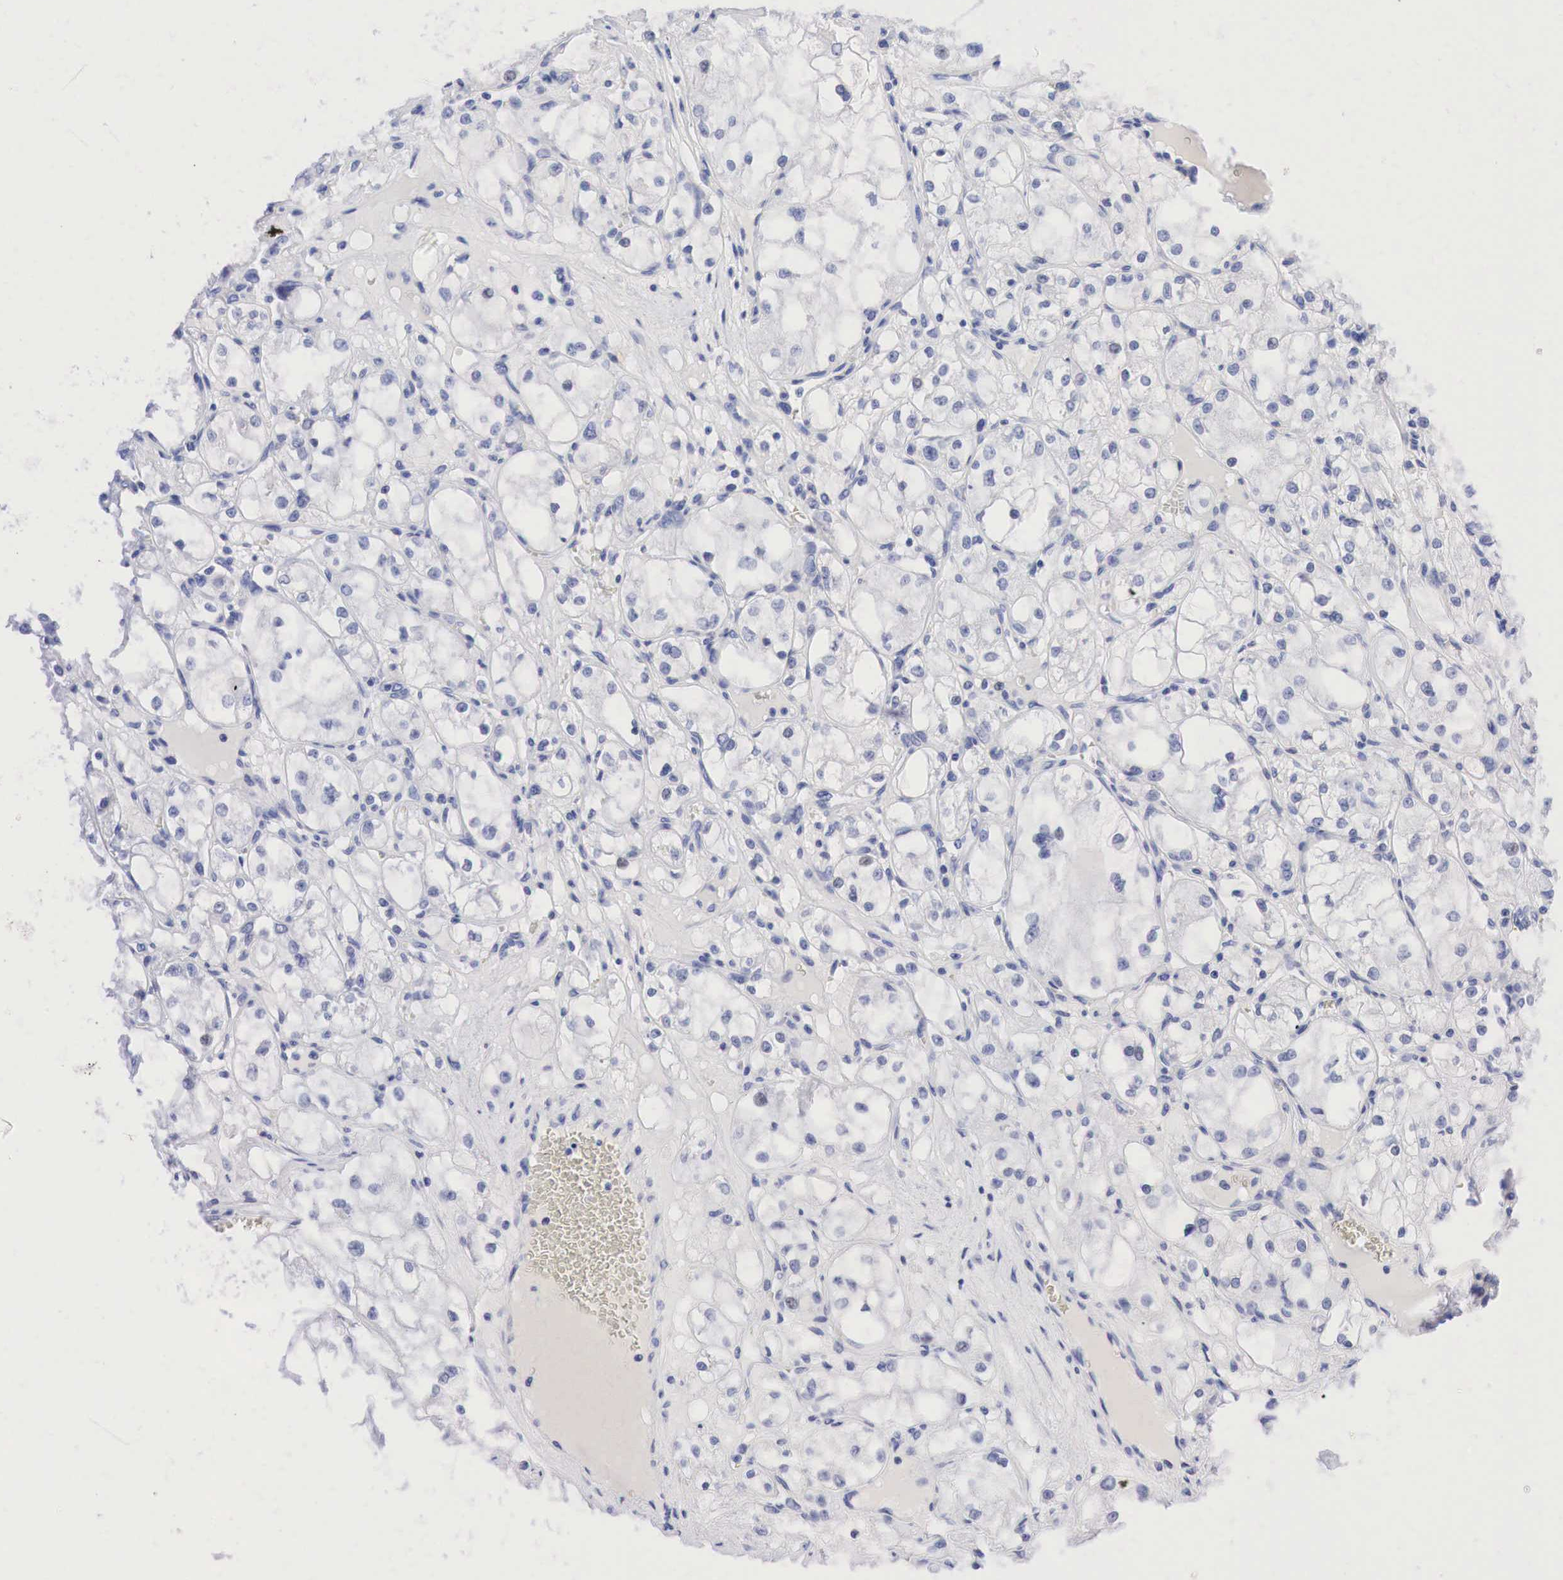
{"staining": {"intensity": "negative", "quantity": "none", "location": "none"}, "tissue": "renal cancer", "cell_type": "Tumor cells", "image_type": "cancer", "snomed": [{"axis": "morphology", "description": "Adenocarcinoma, NOS"}, {"axis": "topography", "description": "Kidney"}], "caption": "IHC photomicrograph of renal cancer (adenocarcinoma) stained for a protein (brown), which demonstrates no positivity in tumor cells. (DAB immunohistochemistry (IHC), high magnification).", "gene": "NKX2-1", "patient": {"sex": "male", "age": 61}}